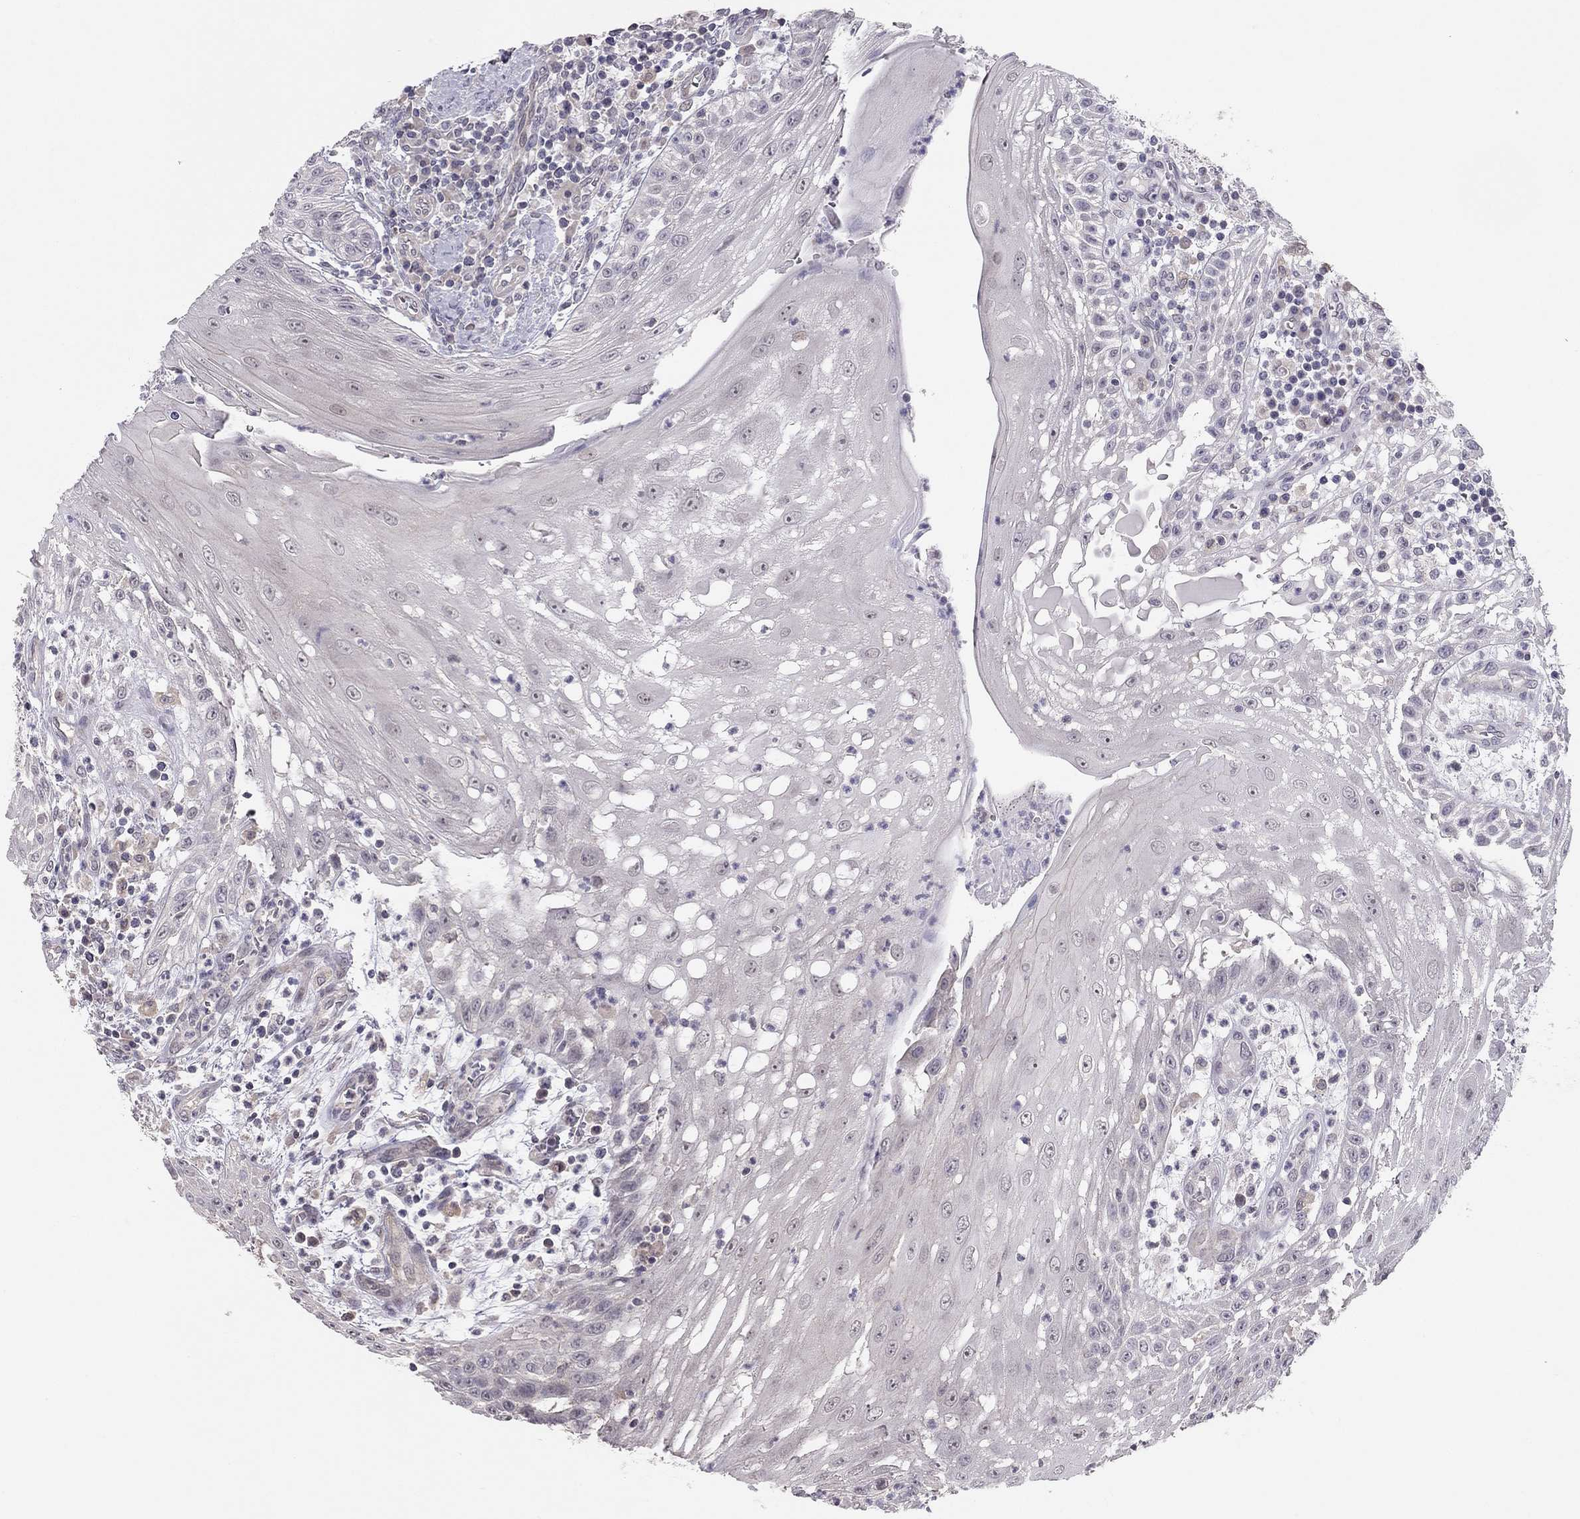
{"staining": {"intensity": "negative", "quantity": "none", "location": "none"}, "tissue": "head and neck cancer", "cell_type": "Tumor cells", "image_type": "cancer", "snomed": [{"axis": "morphology", "description": "Squamous cell carcinoma, NOS"}, {"axis": "topography", "description": "Oral tissue"}, {"axis": "topography", "description": "Head-Neck"}], "caption": "Immunohistochemical staining of human head and neck cancer (squamous cell carcinoma) displays no significant staining in tumor cells. The staining is performed using DAB brown chromogen with nuclei counter-stained in using hematoxylin.", "gene": "HSF2BP", "patient": {"sex": "male", "age": 58}}